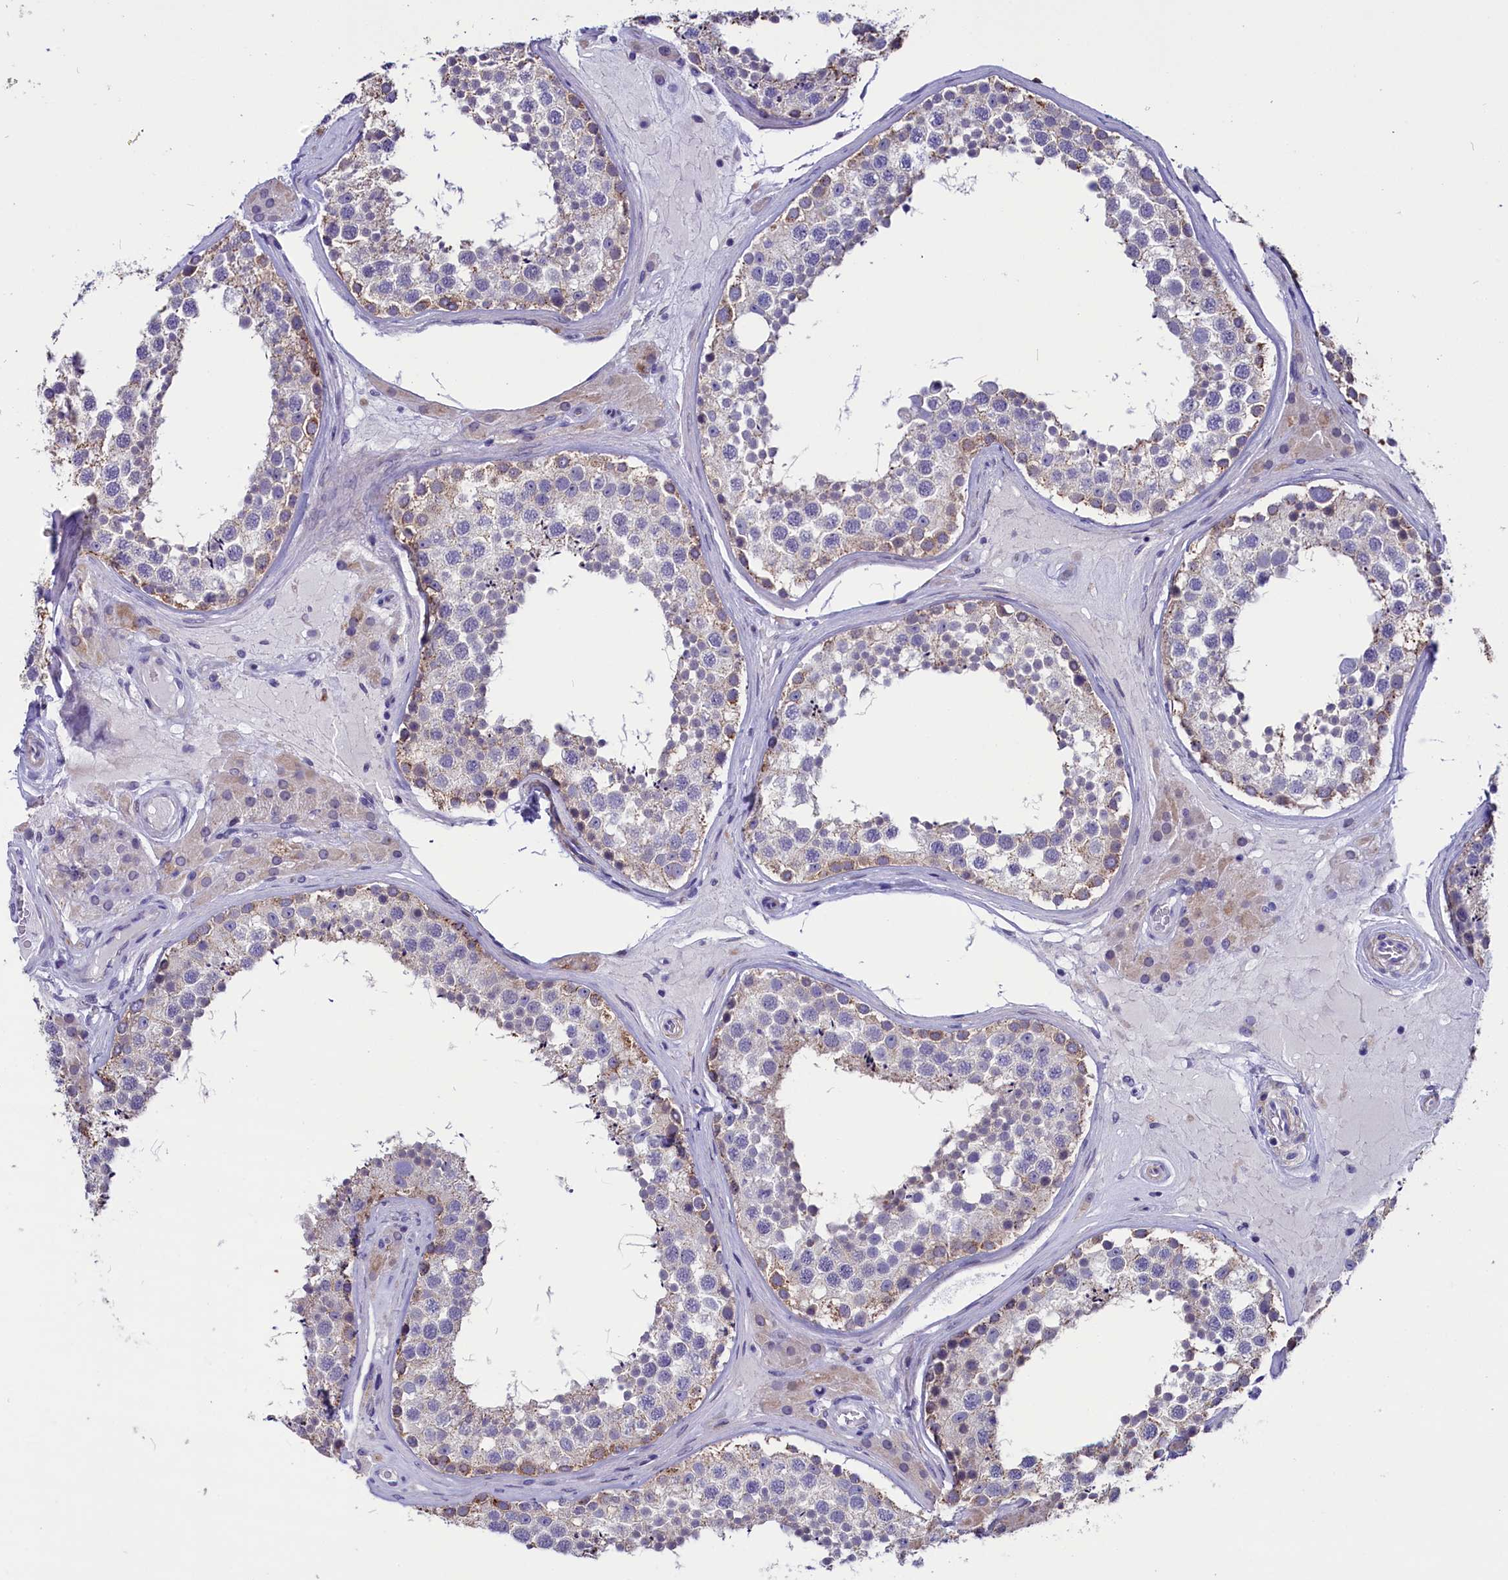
{"staining": {"intensity": "weak", "quantity": "25%-75%", "location": "cytoplasmic/membranous"}, "tissue": "testis", "cell_type": "Cells in seminiferous ducts", "image_type": "normal", "snomed": [{"axis": "morphology", "description": "Normal tissue, NOS"}, {"axis": "topography", "description": "Testis"}], "caption": "Immunohistochemical staining of benign testis displays 25%-75% levels of weak cytoplasmic/membranous protein expression in about 25%-75% of cells in seminiferous ducts. (Stains: DAB in brown, nuclei in blue, Microscopy: brightfield microscopy at high magnification).", "gene": "SCD5", "patient": {"sex": "male", "age": 46}}